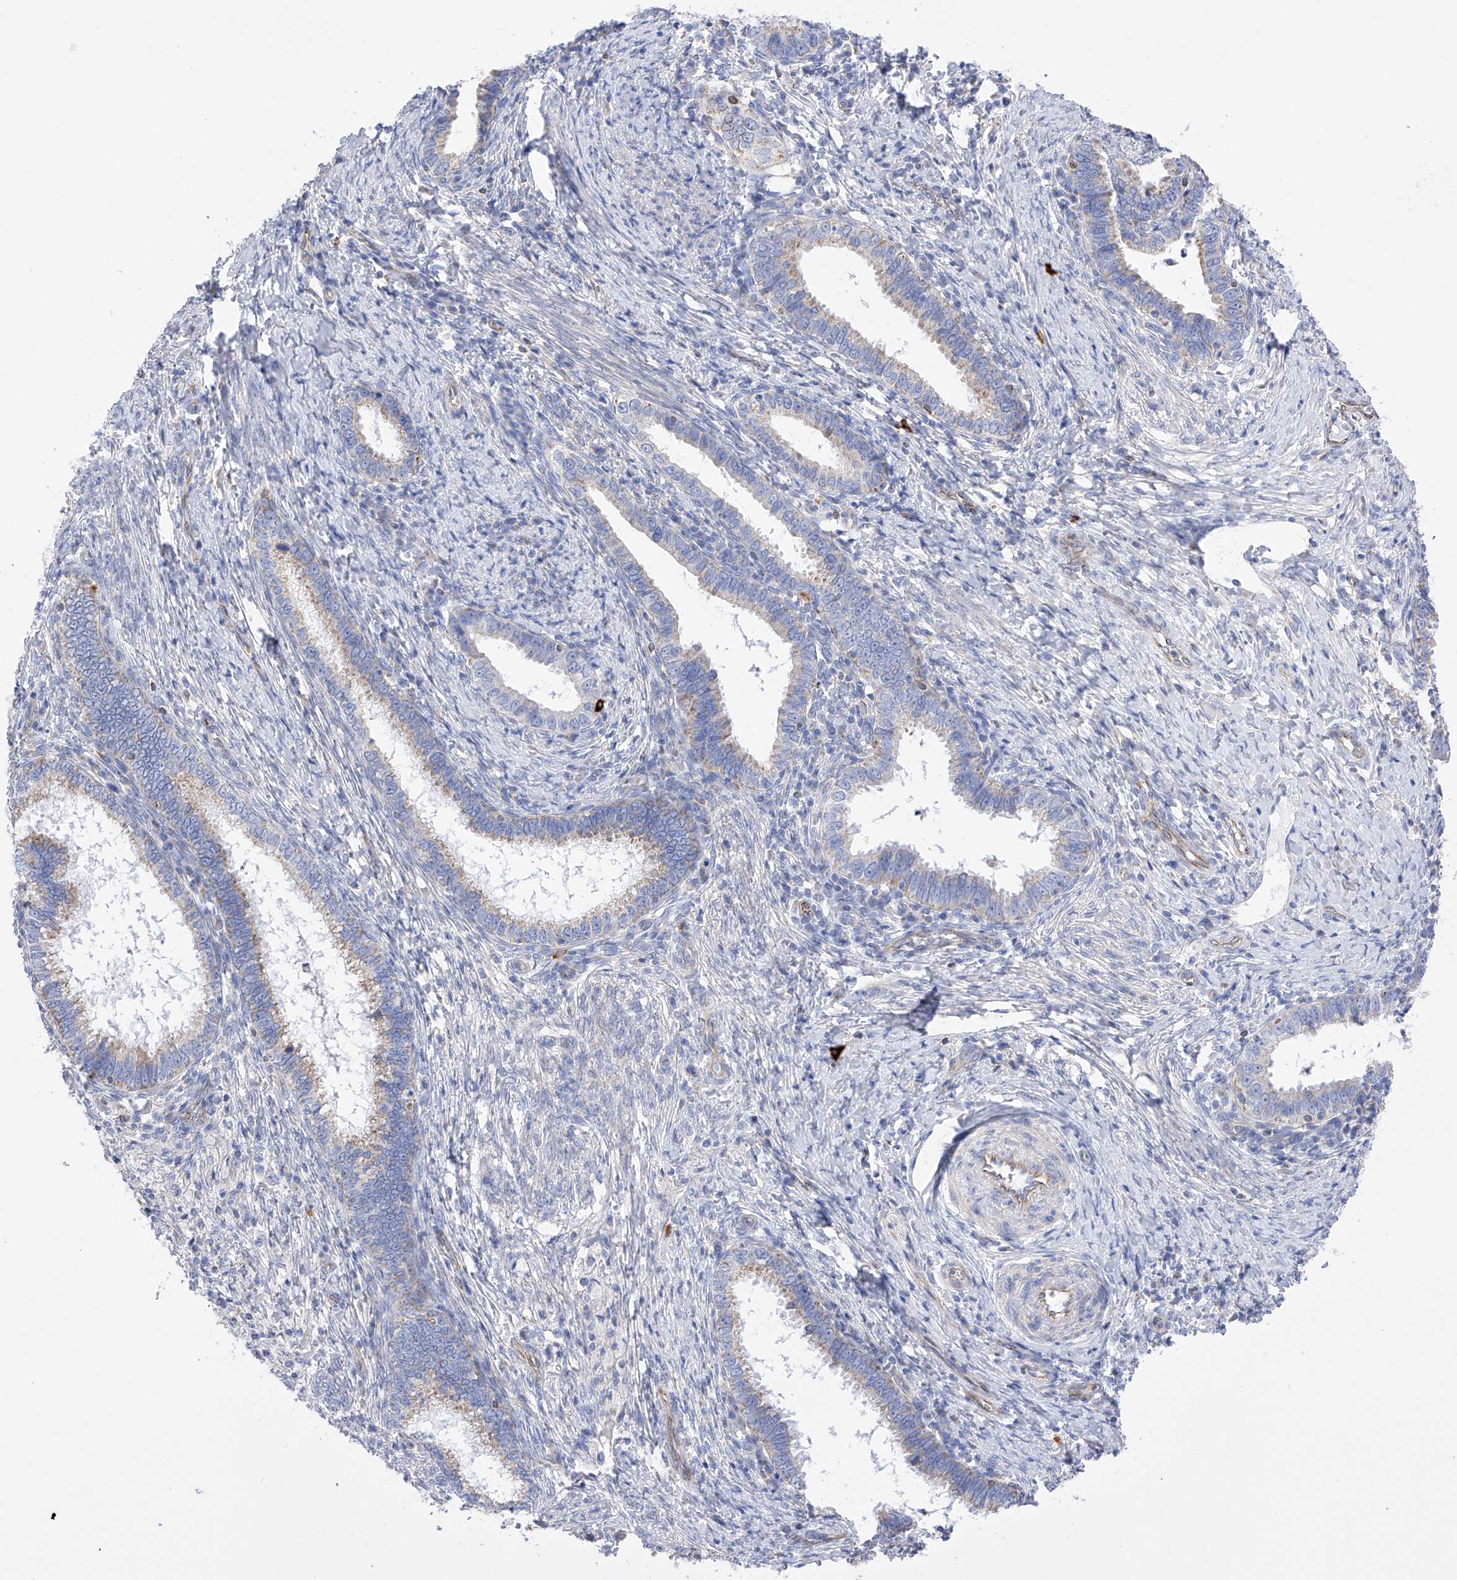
{"staining": {"intensity": "weak", "quantity": "<25%", "location": "cytoplasmic/membranous"}, "tissue": "cervical cancer", "cell_type": "Tumor cells", "image_type": "cancer", "snomed": [{"axis": "morphology", "description": "Adenocarcinoma, NOS"}, {"axis": "topography", "description": "Cervix"}], "caption": "Tumor cells are negative for brown protein staining in adenocarcinoma (cervical).", "gene": "FLG", "patient": {"sex": "female", "age": 36}}